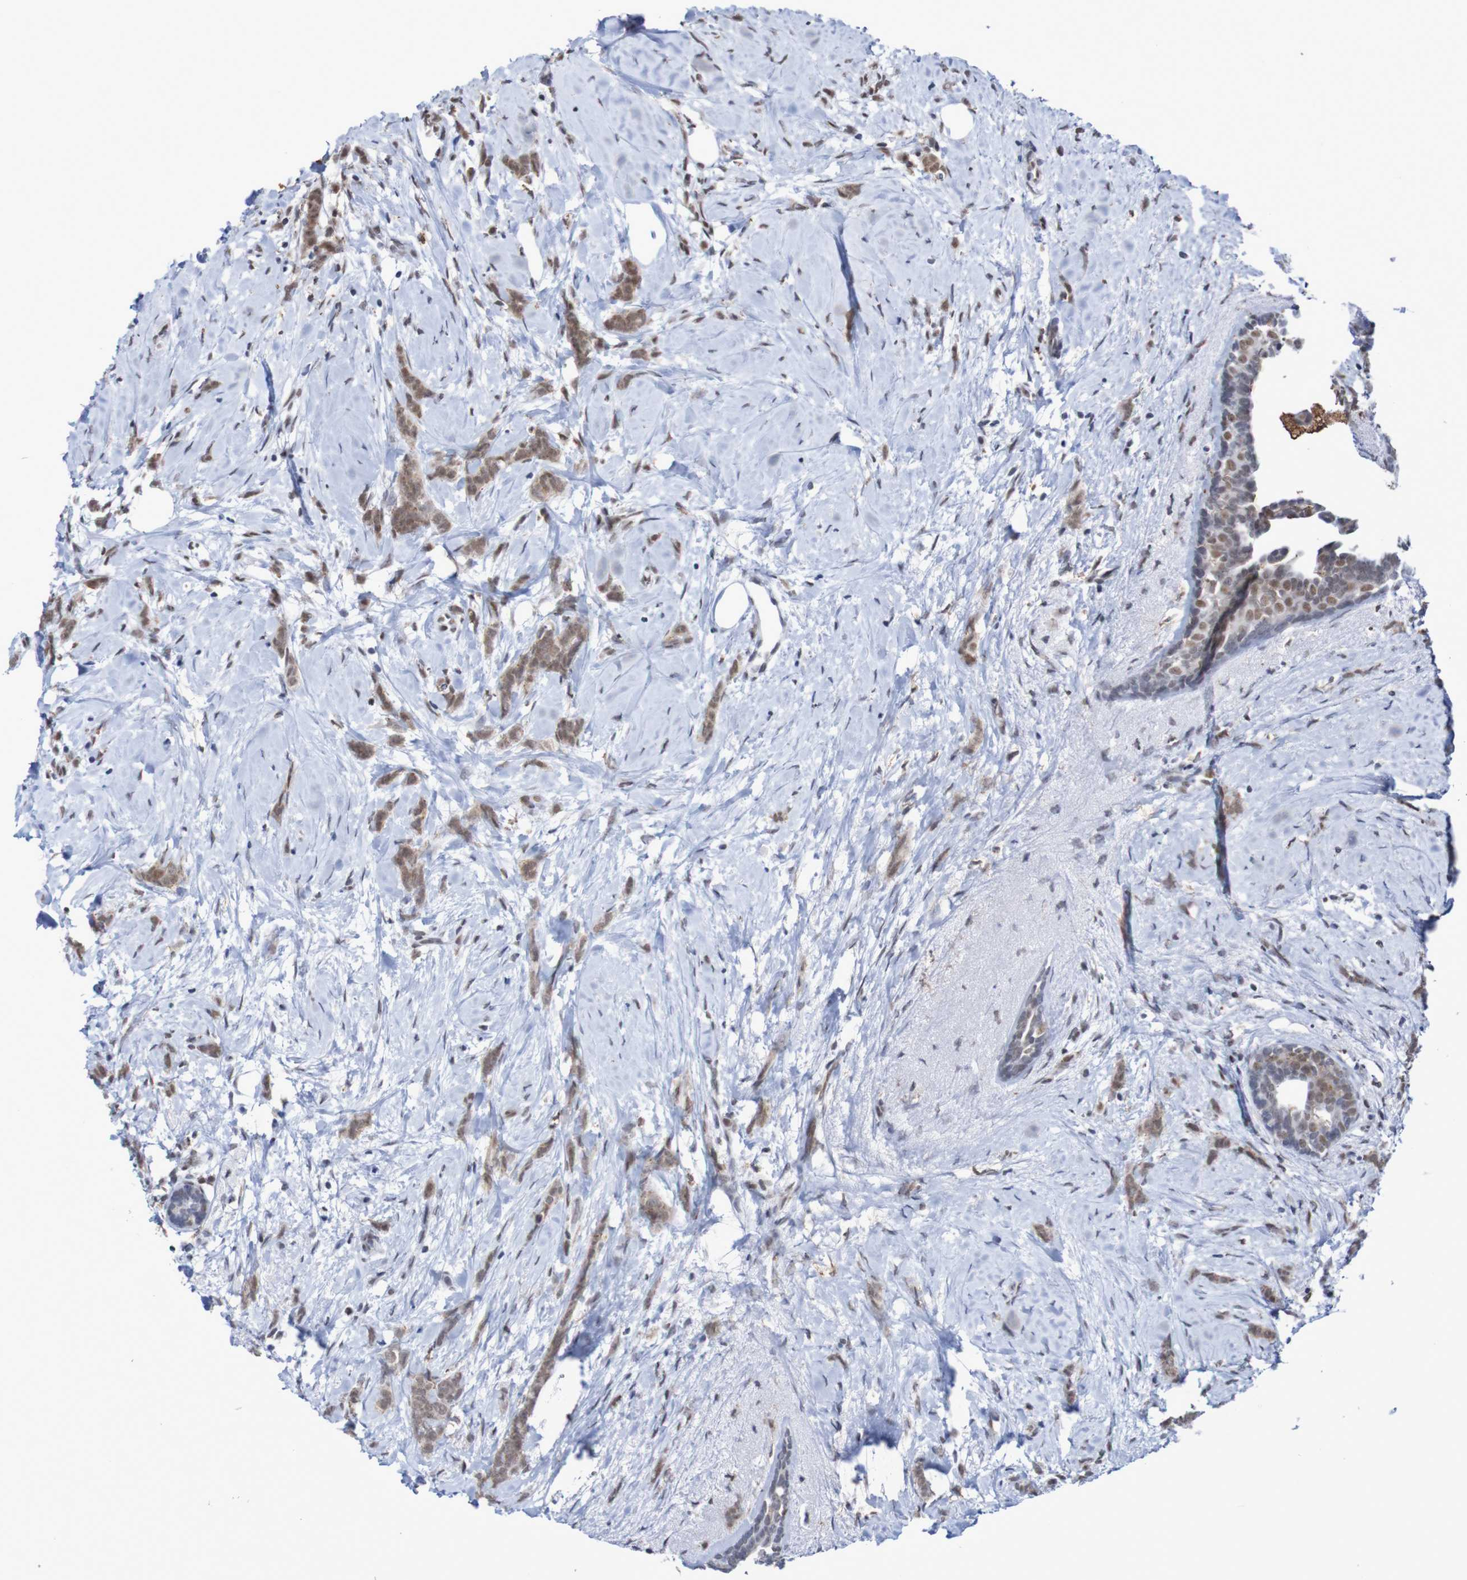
{"staining": {"intensity": "moderate", "quantity": ">75%", "location": "cytoplasmic/membranous"}, "tissue": "breast cancer", "cell_type": "Tumor cells", "image_type": "cancer", "snomed": [{"axis": "morphology", "description": "Lobular carcinoma, in situ"}, {"axis": "morphology", "description": "Lobular carcinoma"}, {"axis": "topography", "description": "Breast"}], "caption": "Moderate cytoplasmic/membranous positivity for a protein is seen in approximately >75% of tumor cells of lobular carcinoma (breast) using IHC.", "gene": "MRTFB", "patient": {"sex": "female", "age": 41}}